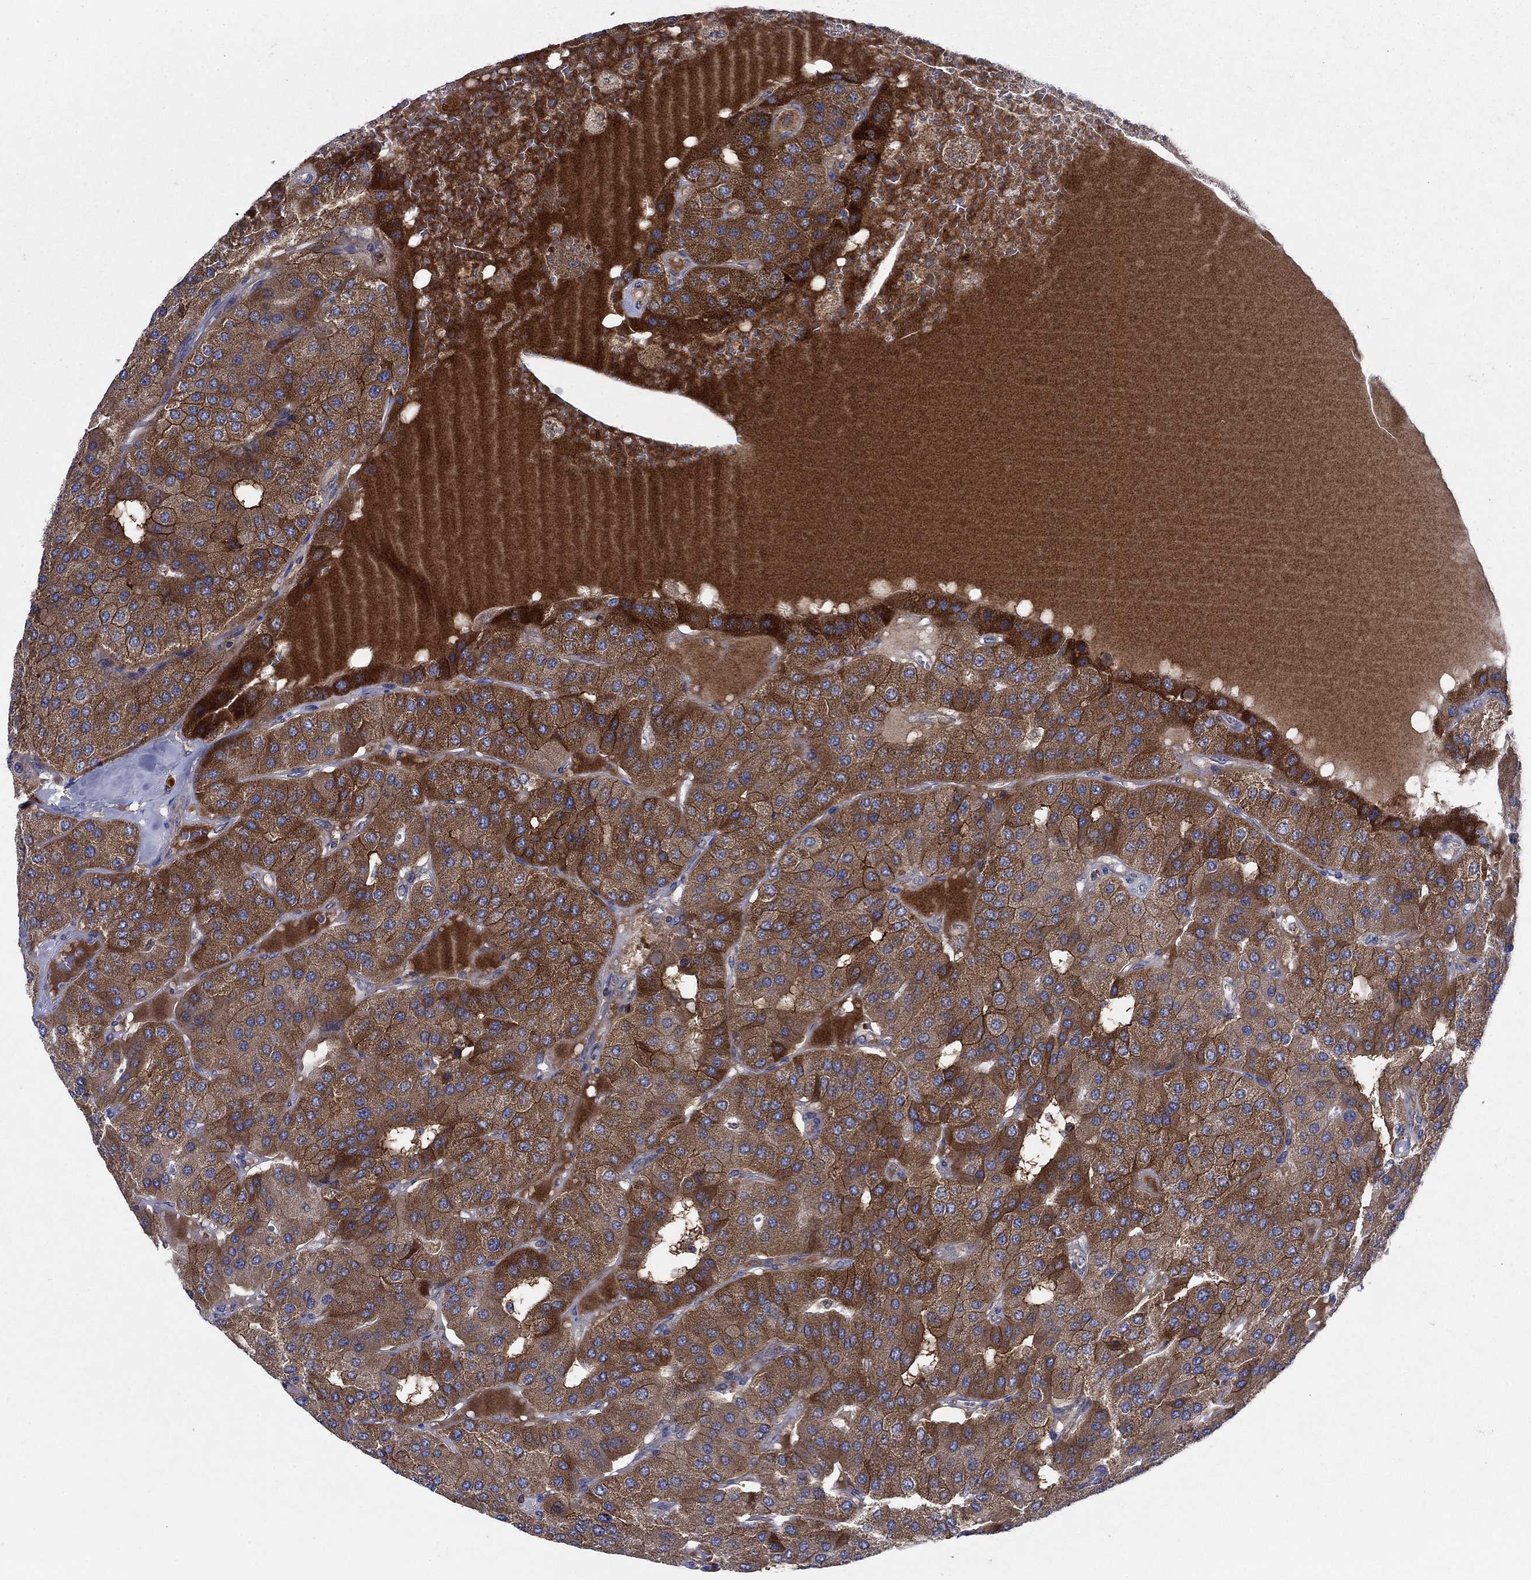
{"staining": {"intensity": "strong", "quantity": "25%-75%", "location": "cytoplasmic/membranous"}, "tissue": "parathyroid gland", "cell_type": "Glandular cells", "image_type": "normal", "snomed": [{"axis": "morphology", "description": "Normal tissue, NOS"}, {"axis": "morphology", "description": "Adenoma, NOS"}, {"axis": "topography", "description": "Parathyroid gland"}], "caption": "Glandular cells show strong cytoplasmic/membranous expression in about 25%-75% of cells in benign parathyroid gland. (brown staining indicates protein expression, while blue staining denotes nuclei).", "gene": "RNF19B", "patient": {"sex": "female", "age": 86}}